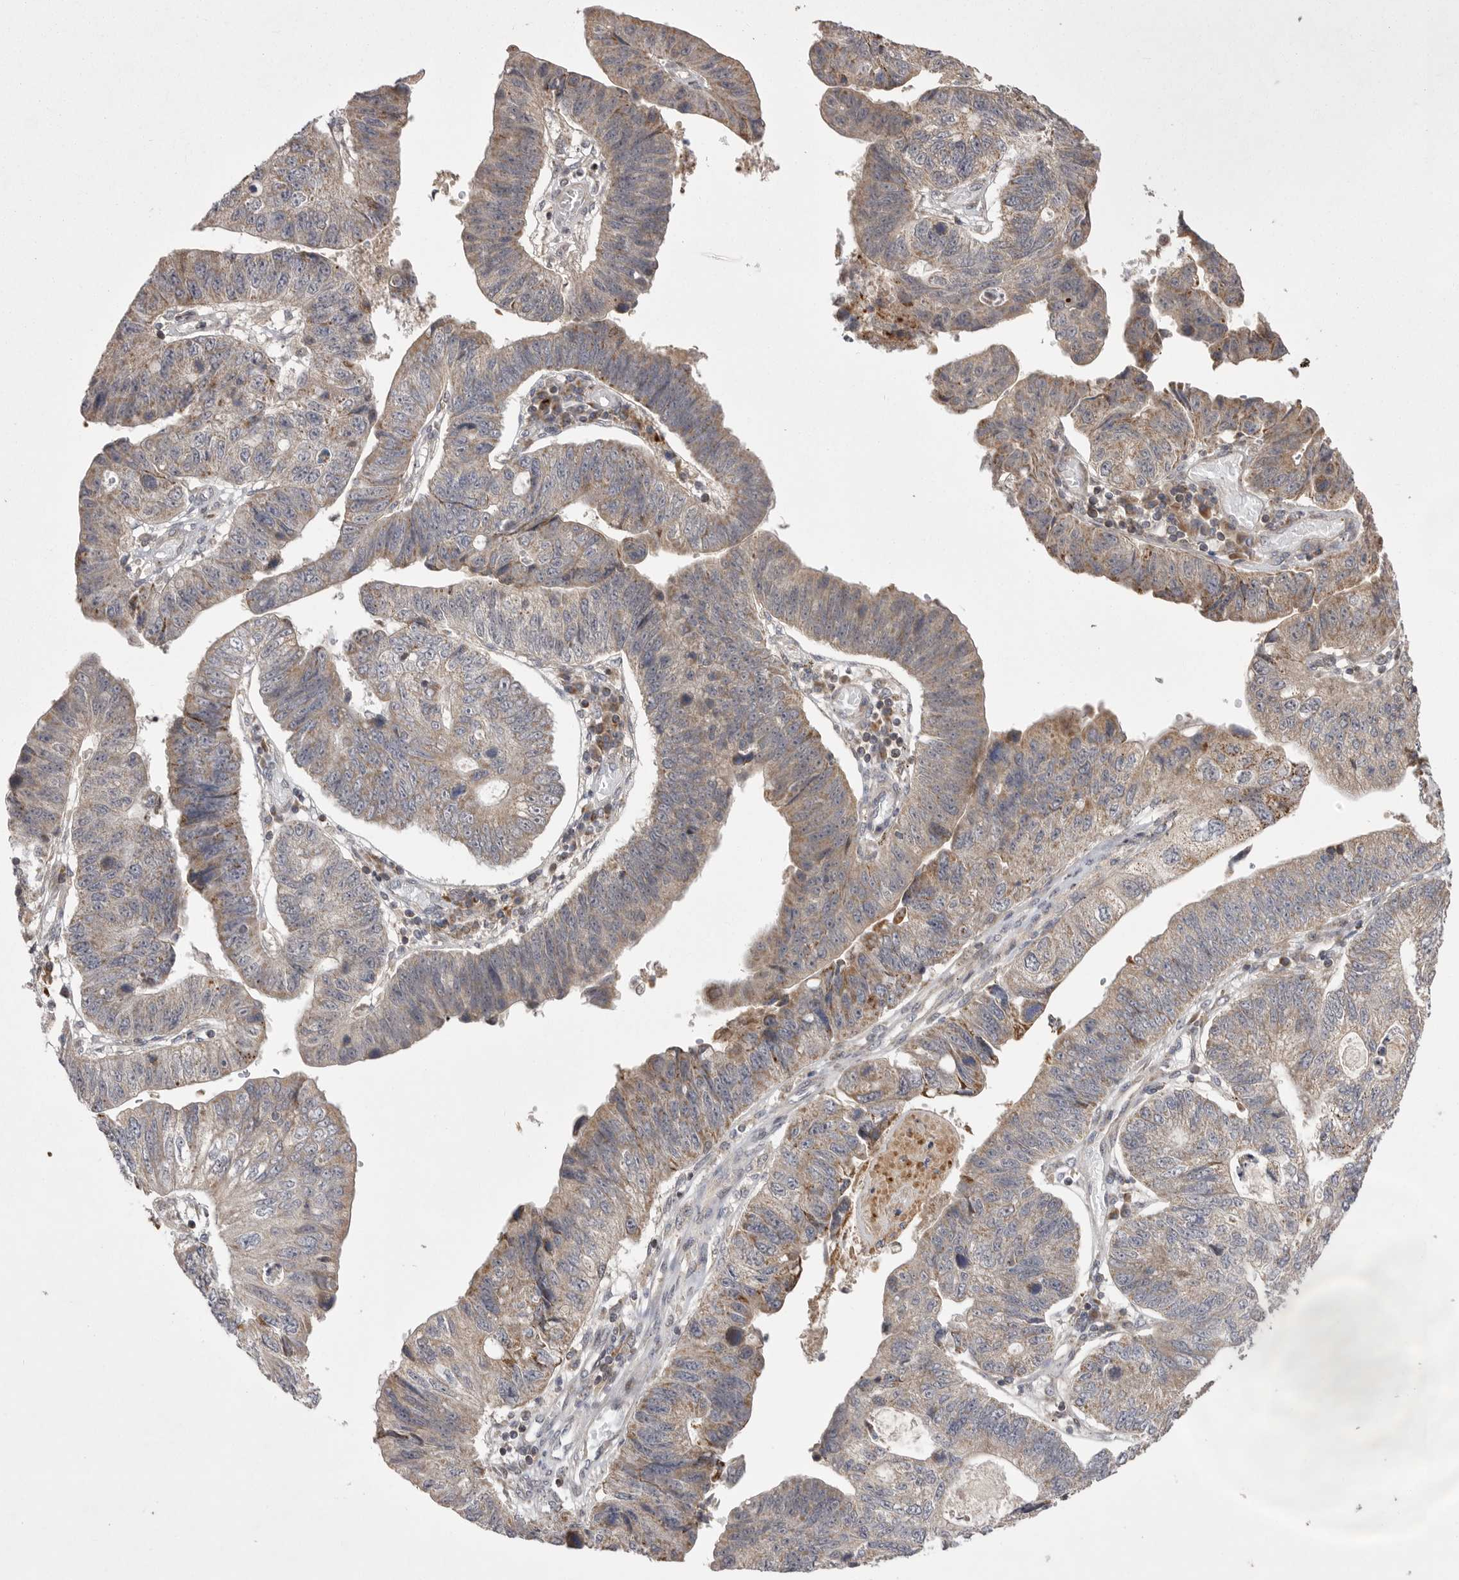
{"staining": {"intensity": "weak", "quantity": ">75%", "location": "cytoplasmic/membranous"}, "tissue": "stomach cancer", "cell_type": "Tumor cells", "image_type": "cancer", "snomed": [{"axis": "morphology", "description": "Adenocarcinoma, NOS"}, {"axis": "topography", "description": "Stomach"}], "caption": "Weak cytoplasmic/membranous protein staining is seen in approximately >75% of tumor cells in stomach cancer.", "gene": "KYAT3", "patient": {"sex": "male", "age": 59}}